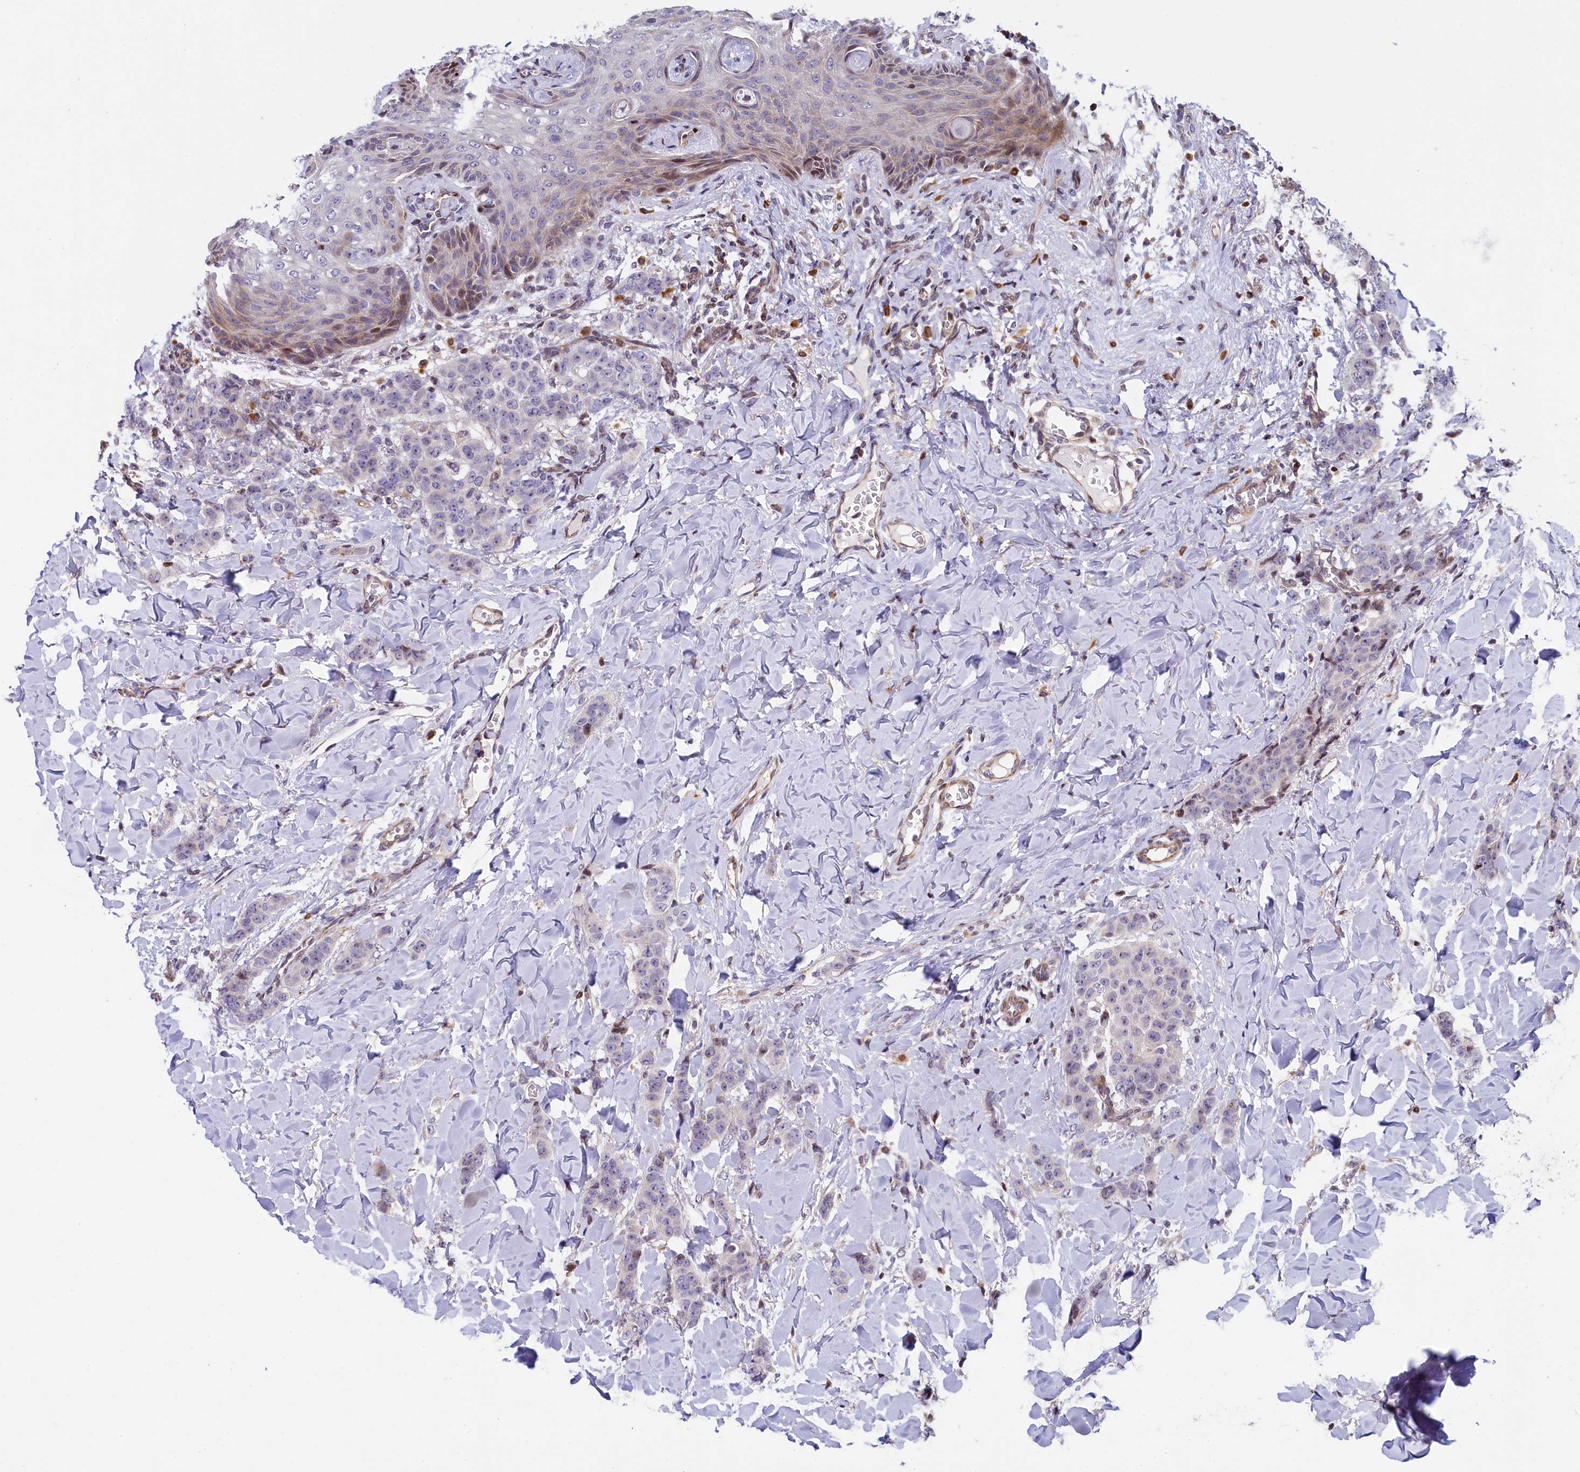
{"staining": {"intensity": "negative", "quantity": "none", "location": "none"}, "tissue": "breast cancer", "cell_type": "Tumor cells", "image_type": "cancer", "snomed": [{"axis": "morphology", "description": "Duct carcinoma"}, {"axis": "topography", "description": "Breast"}], "caption": "DAB (3,3'-diaminobenzidine) immunohistochemical staining of human breast cancer reveals no significant staining in tumor cells.", "gene": "TGDS", "patient": {"sex": "female", "age": 40}}